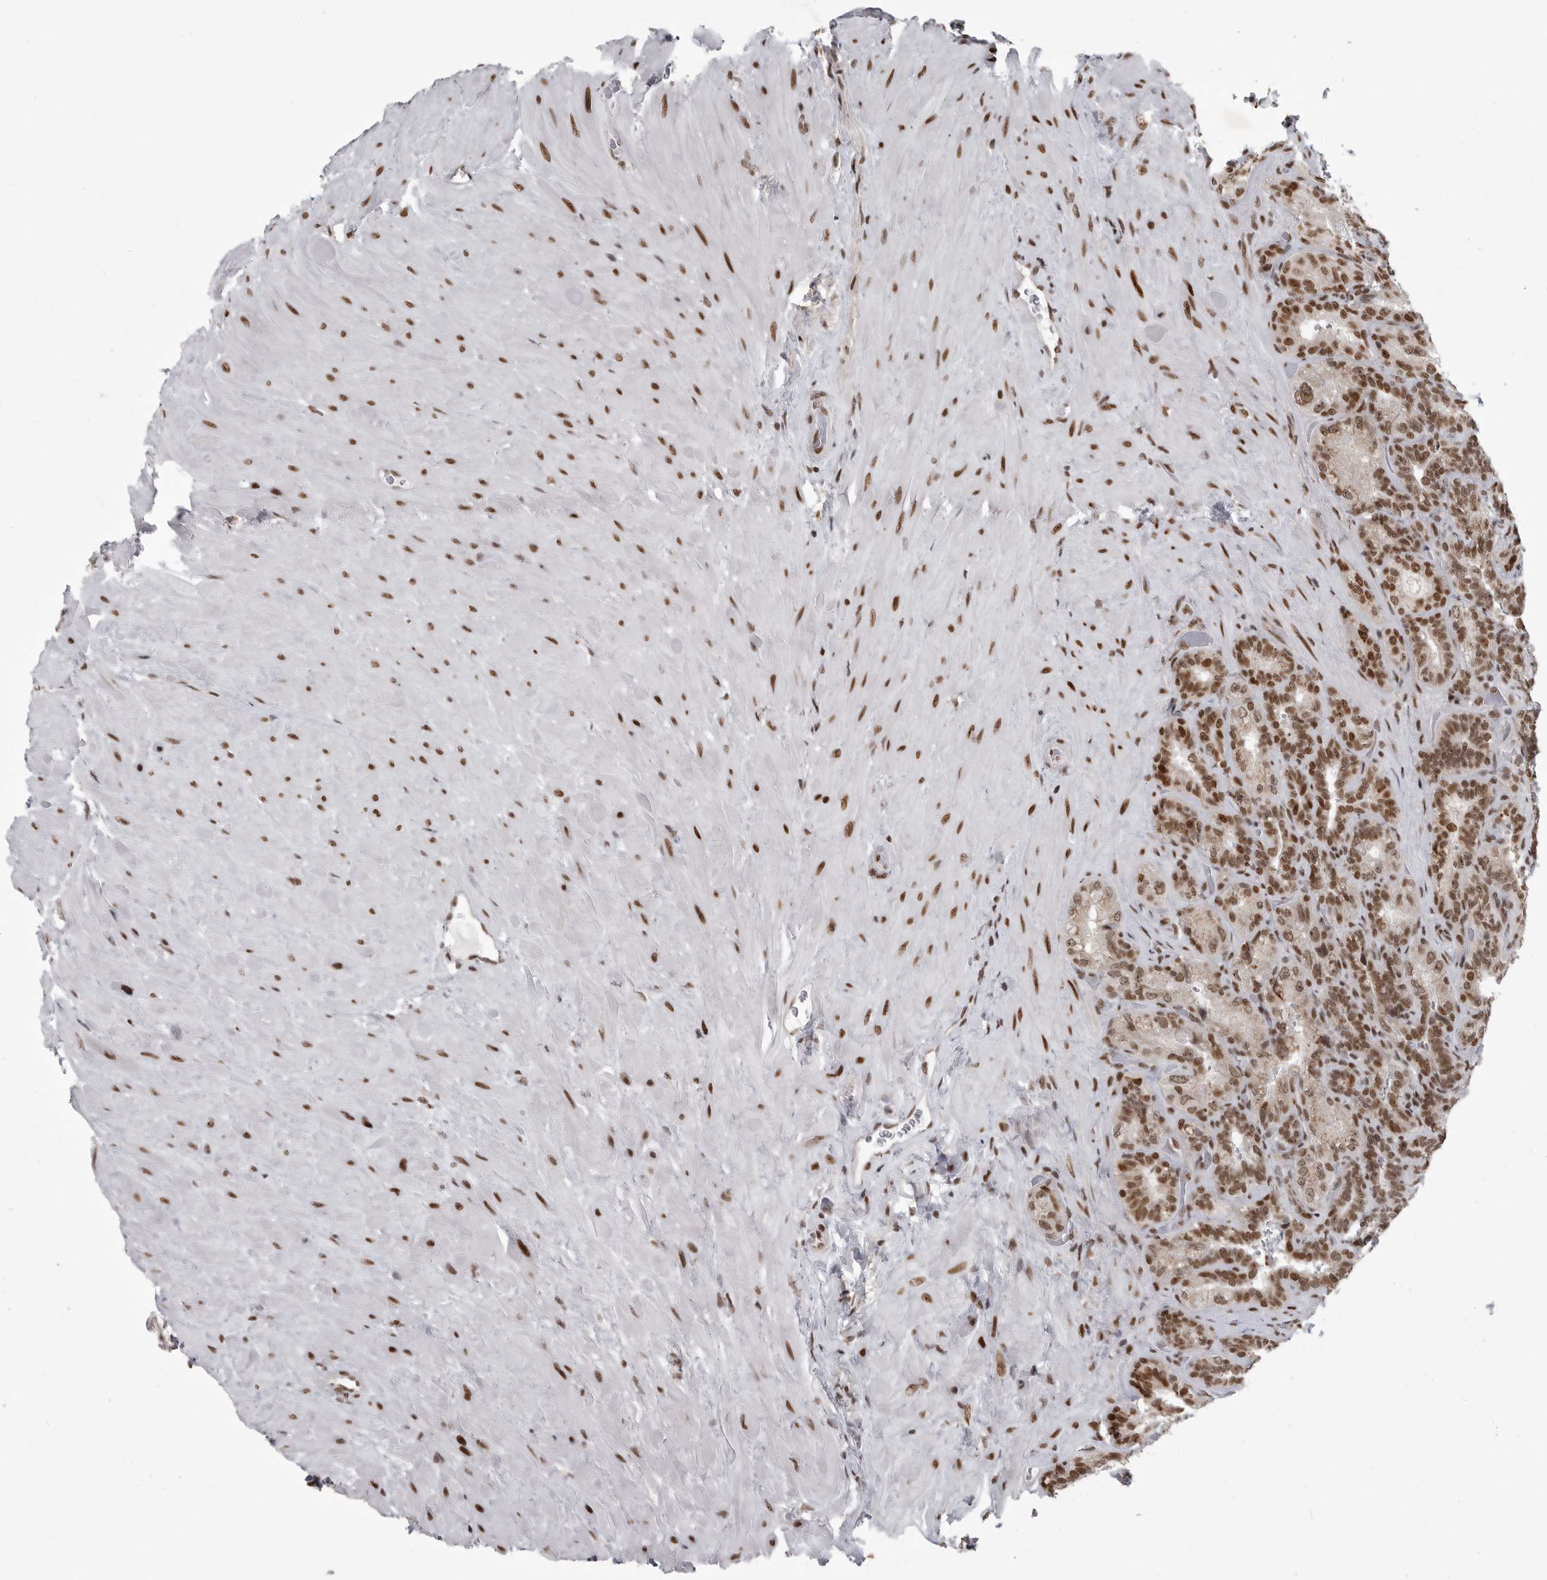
{"staining": {"intensity": "moderate", "quantity": ">75%", "location": "nuclear"}, "tissue": "seminal vesicle", "cell_type": "Glandular cells", "image_type": "normal", "snomed": [{"axis": "morphology", "description": "Normal tissue, NOS"}, {"axis": "topography", "description": "Prostate"}, {"axis": "topography", "description": "Seminal veicle"}], "caption": "Glandular cells display moderate nuclear expression in approximately >75% of cells in benign seminal vesicle. (DAB (3,3'-diaminobenzidine) IHC, brown staining for protein, blue staining for nuclei).", "gene": "YAF2", "patient": {"sex": "male", "age": 67}}